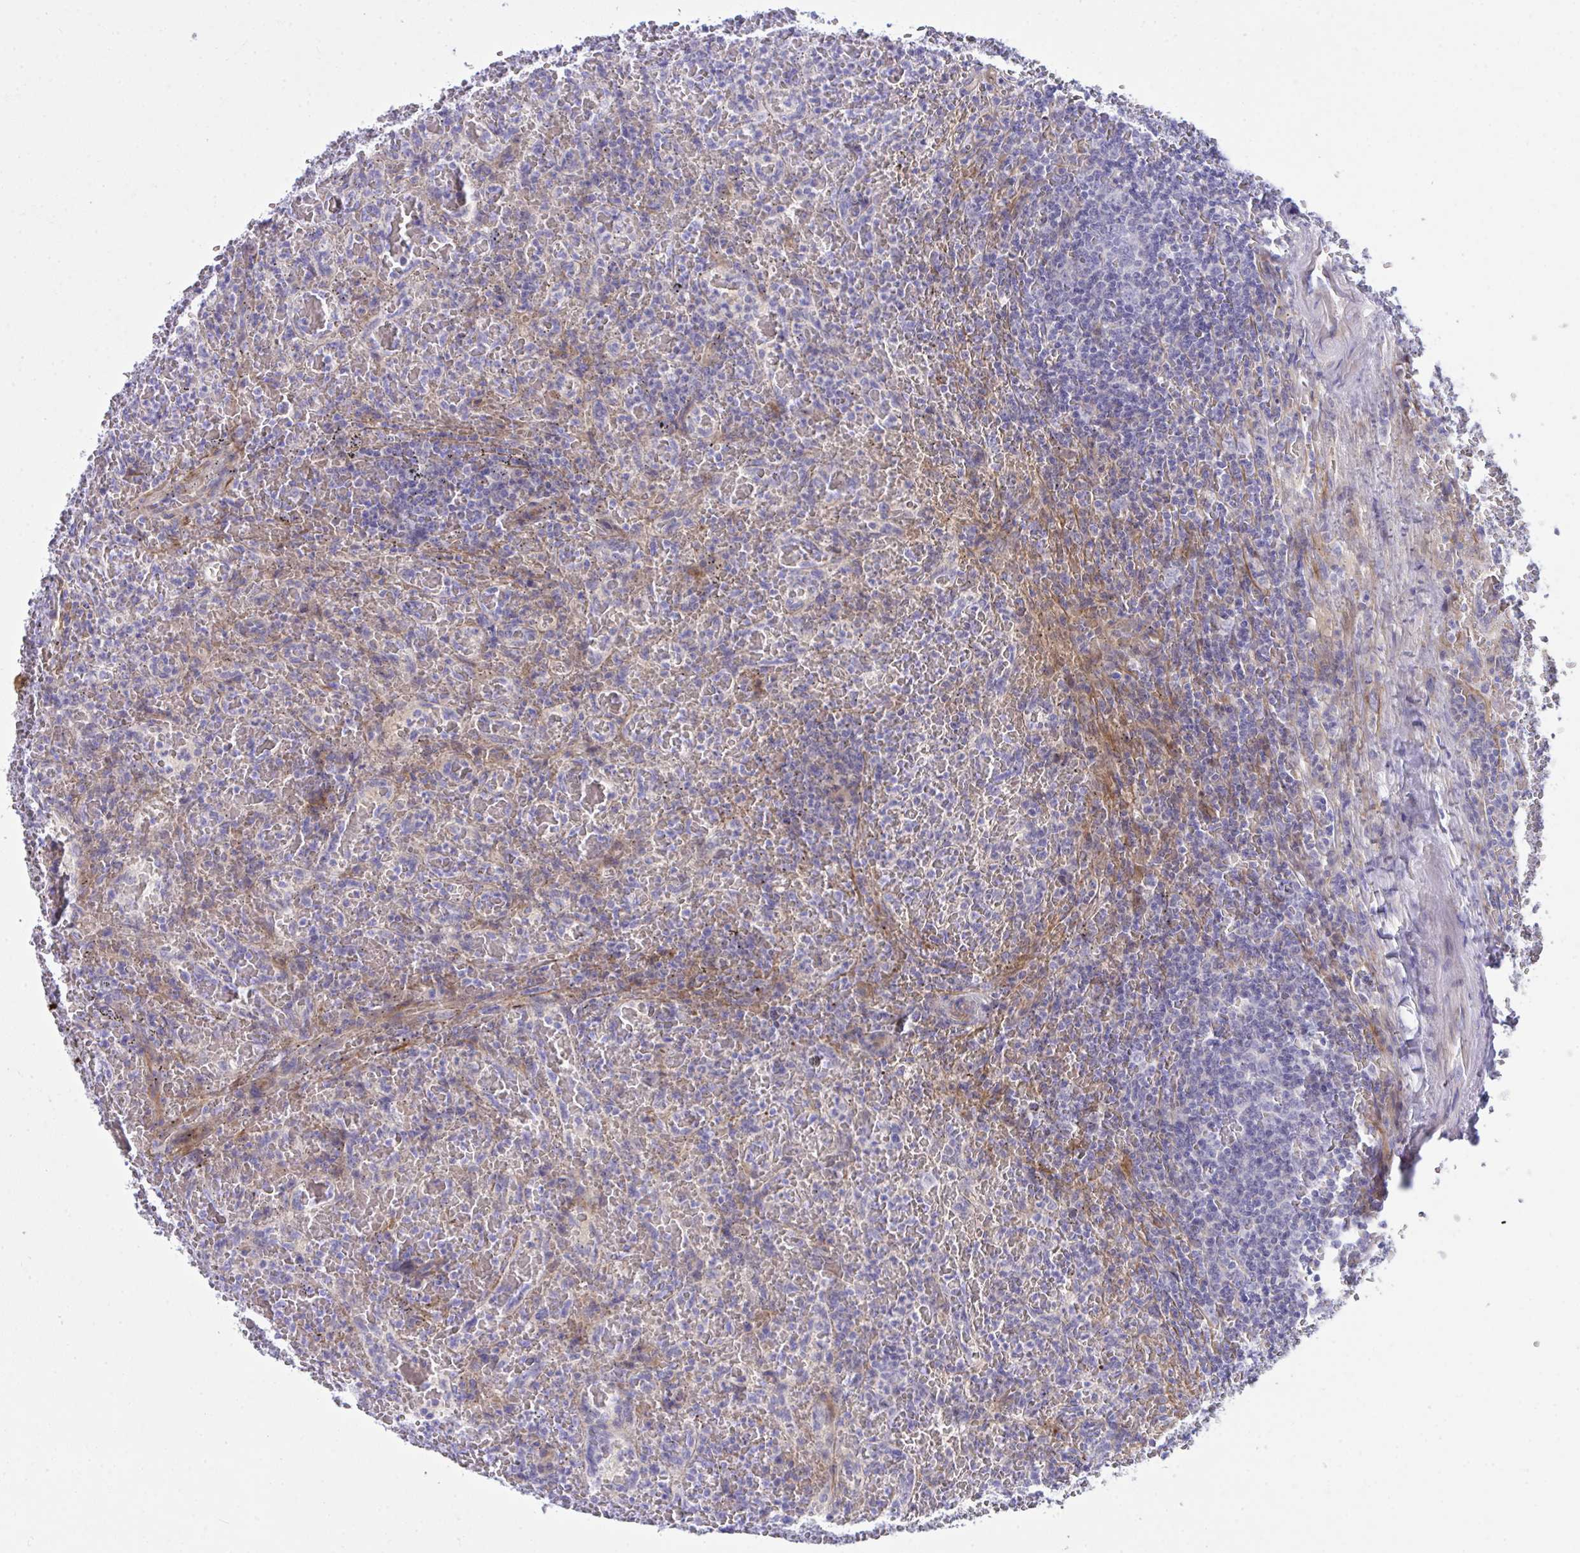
{"staining": {"intensity": "negative", "quantity": "none", "location": "none"}, "tissue": "lymphoma", "cell_type": "Tumor cells", "image_type": "cancer", "snomed": [{"axis": "morphology", "description": "Malignant lymphoma, non-Hodgkin's type, Low grade"}, {"axis": "topography", "description": "Spleen"}], "caption": "Immunohistochemical staining of human lymphoma shows no significant positivity in tumor cells.", "gene": "MED9", "patient": {"sex": "female", "age": 64}}